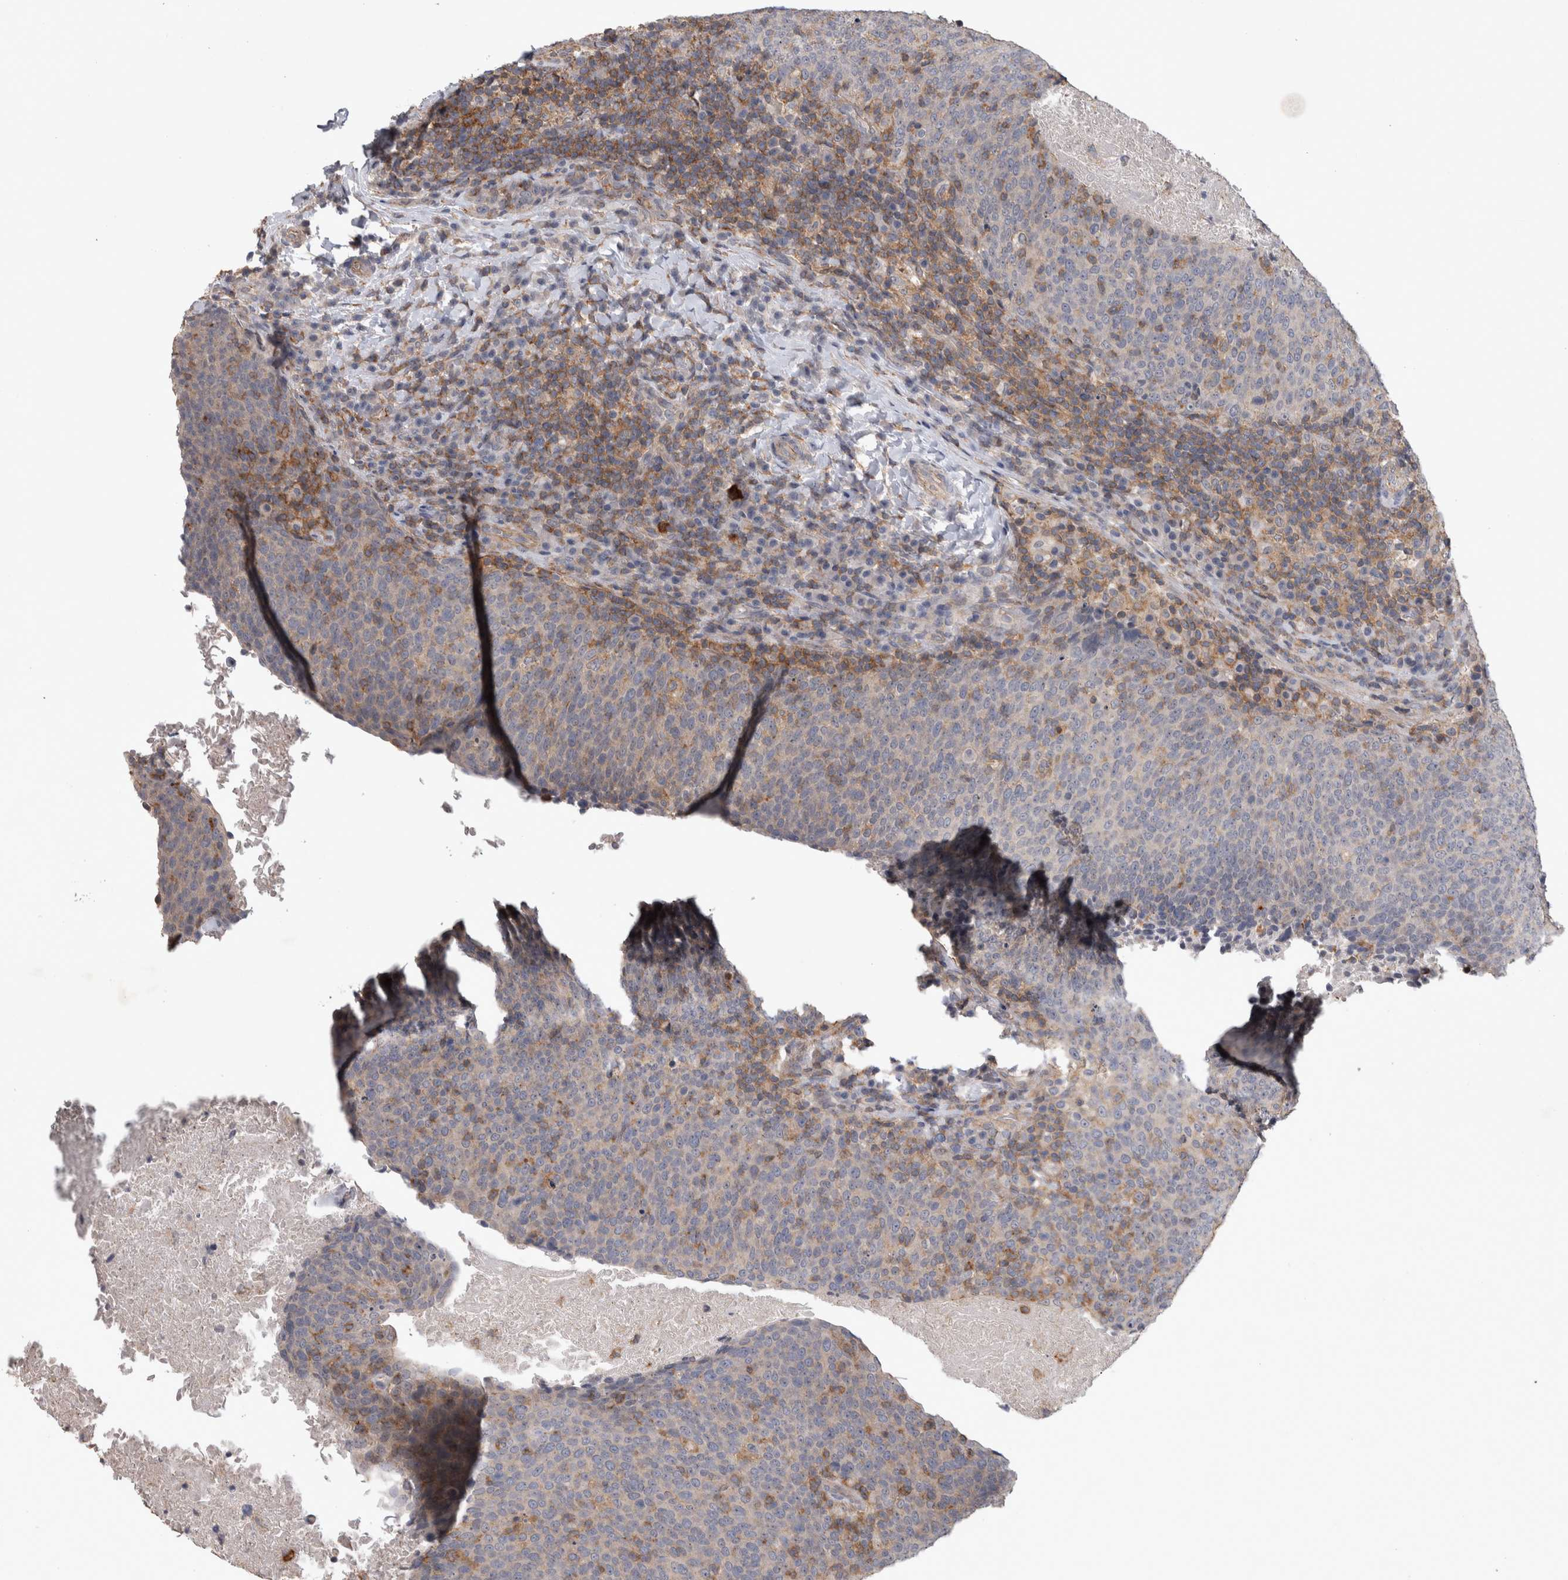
{"staining": {"intensity": "negative", "quantity": "none", "location": "none"}, "tissue": "head and neck cancer", "cell_type": "Tumor cells", "image_type": "cancer", "snomed": [{"axis": "morphology", "description": "Squamous cell carcinoma, NOS"}, {"axis": "morphology", "description": "Squamous cell carcinoma, metastatic, NOS"}, {"axis": "topography", "description": "Lymph node"}, {"axis": "topography", "description": "Head-Neck"}], "caption": "High power microscopy micrograph of an immunohistochemistry (IHC) histopathology image of metastatic squamous cell carcinoma (head and neck), revealing no significant staining in tumor cells.", "gene": "SPATA48", "patient": {"sex": "male", "age": 62}}